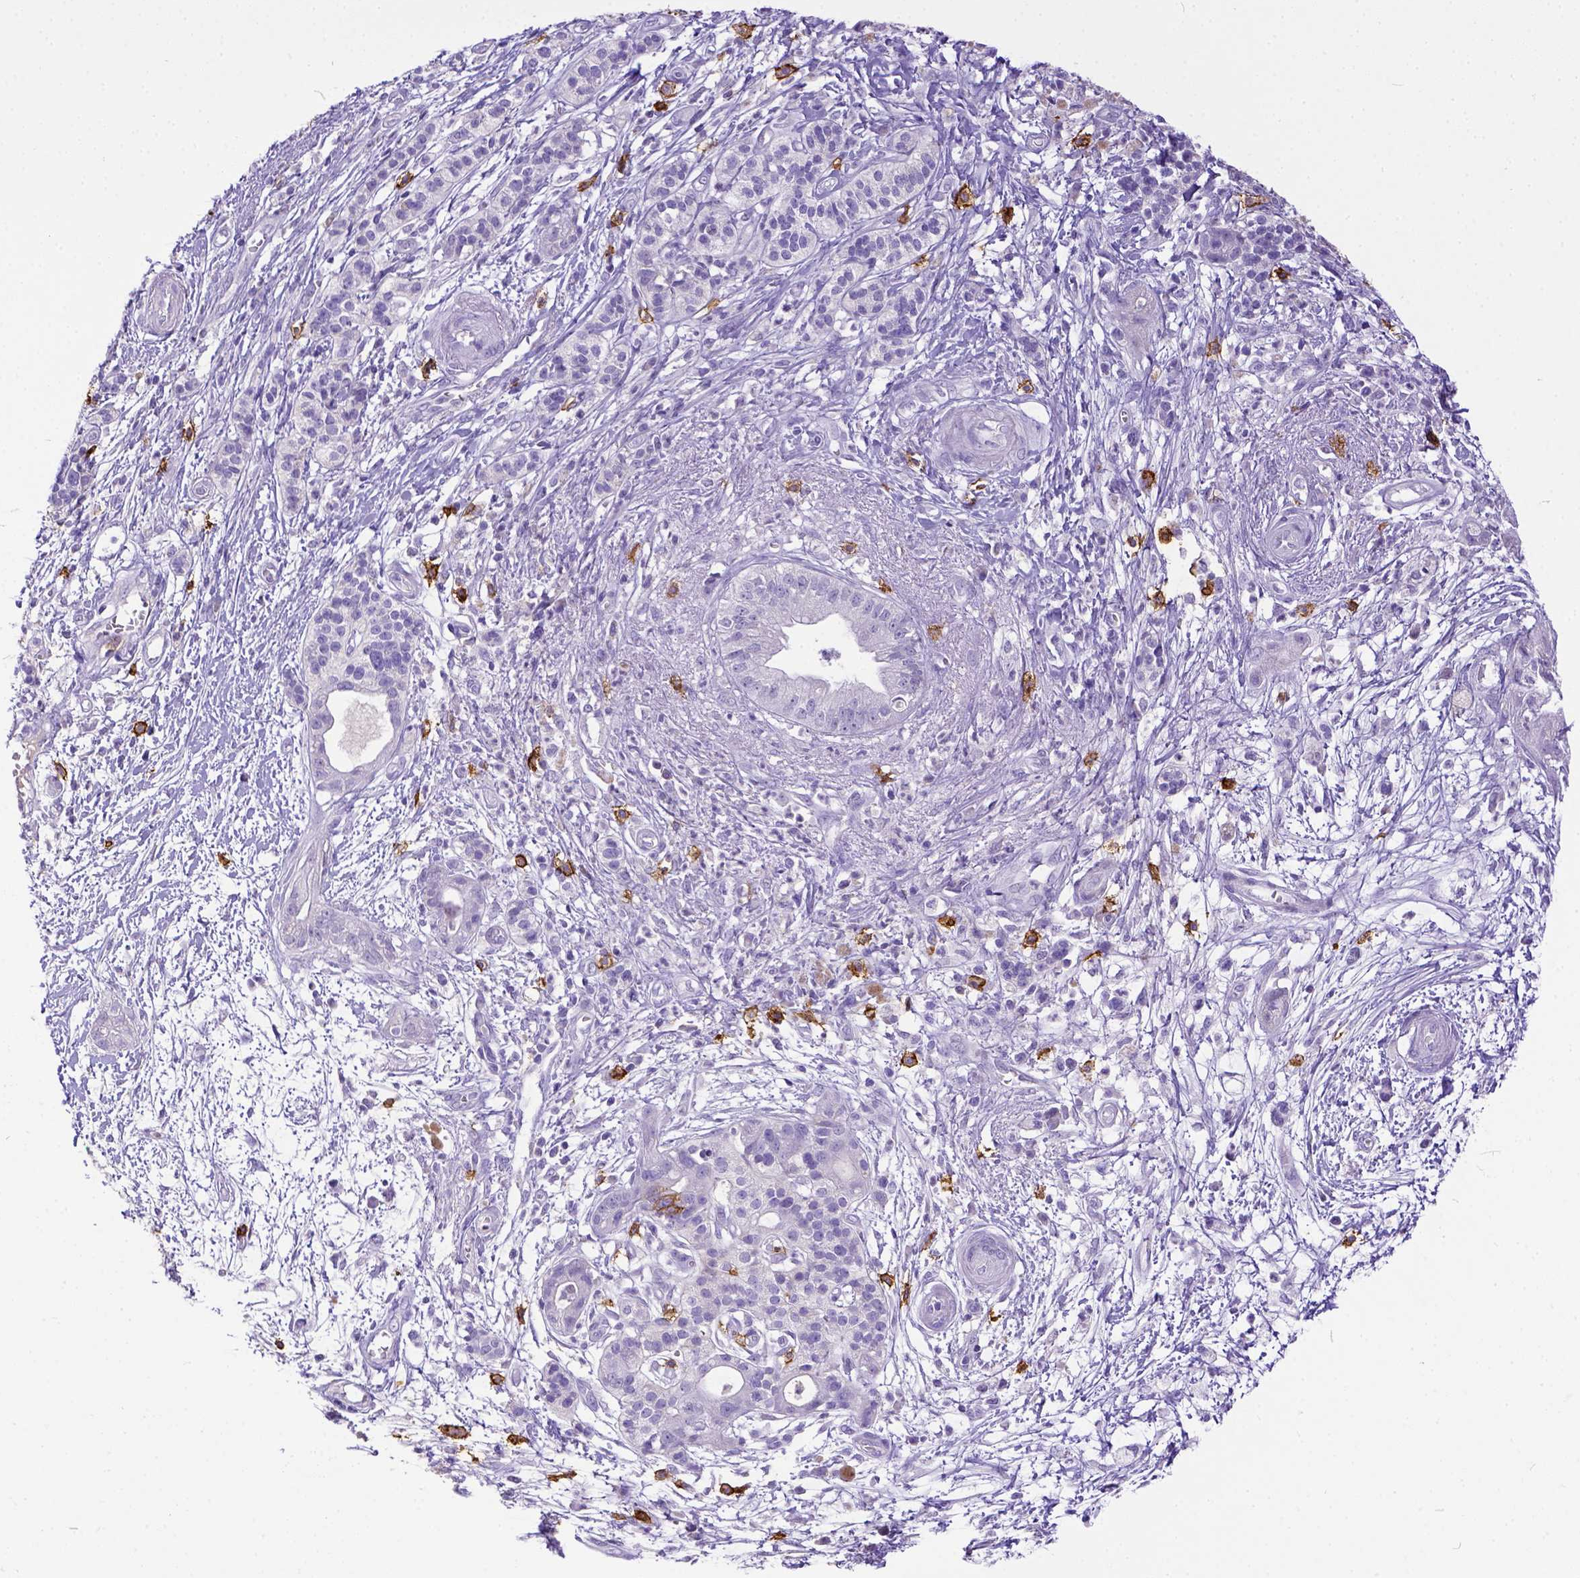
{"staining": {"intensity": "negative", "quantity": "none", "location": "none"}, "tissue": "pancreatic cancer", "cell_type": "Tumor cells", "image_type": "cancer", "snomed": [{"axis": "morphology", "description": "Normal tissue, NOS"}, {"axis": "morphology", "description": "Adenocarcinoma, NOS"}, {"axis": "topography", "description": "Lymph node"}, {"axis": "topography", "description": "Pancreas"}], "caption": "This is a photomicrograph of IHC staining of pancreatic cancer, which shows no staining in tumor cells.", "gene": "KIT", "patient": {"sex": "female", "age": 58}}